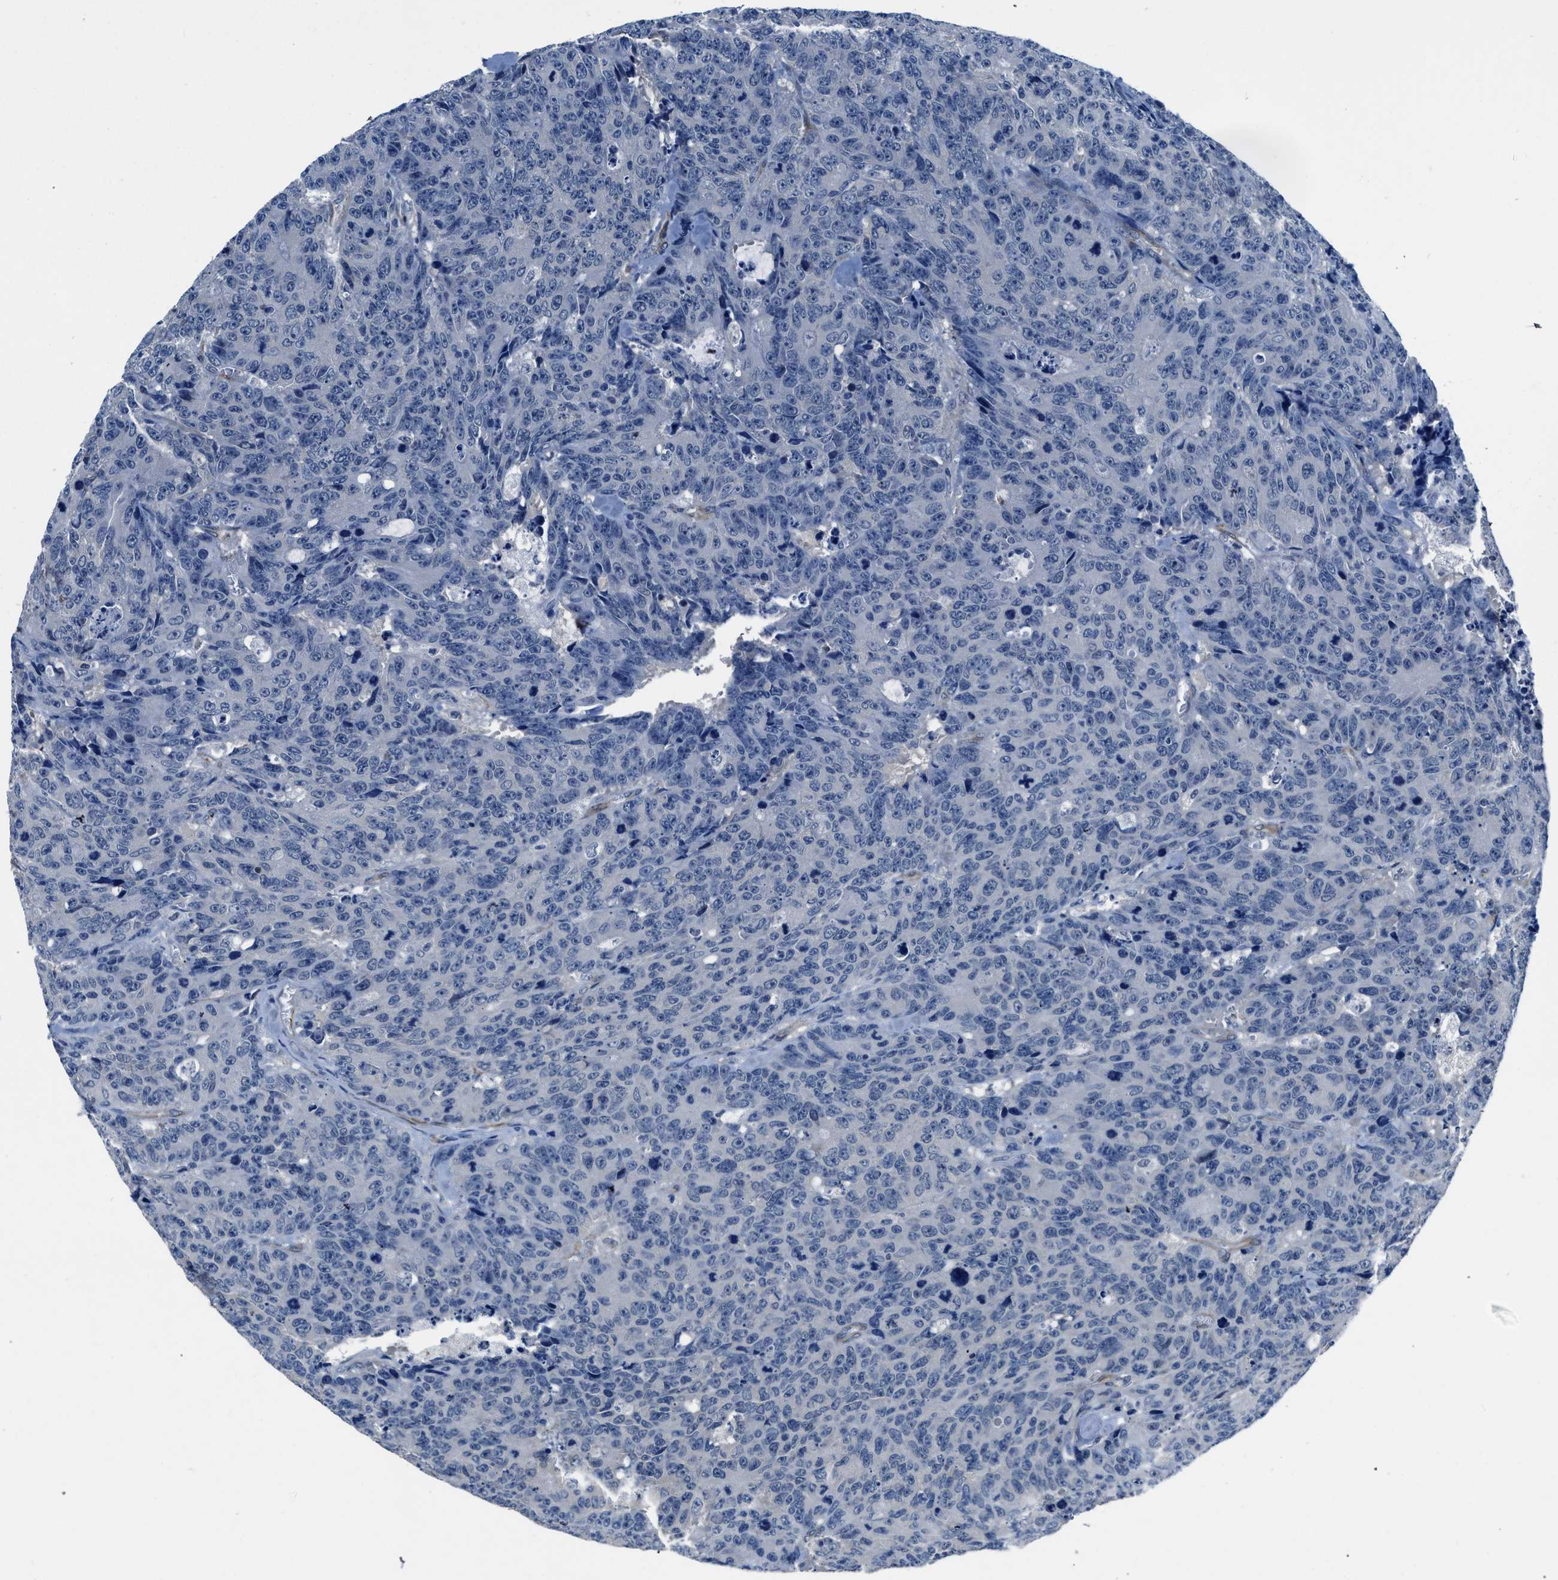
{"staining": {"intensity": "negative", "quantity": "none", "location": "none"}, "tissue": "colorectal cancer", "cell_type": "Tumor cells", "image_type": "cancer", "snomed": [{"axis": "morphology", "description": "Adenocarcinoma, NOS"}, {"axis": "topography", "description": "Colon"}], "caption": "Colorectal cancer was stained to show a protein in brown. There is no significant expression in tumor cells.", "gene": "LANCL2", "patient": {"sex": "female", "age": 86}}